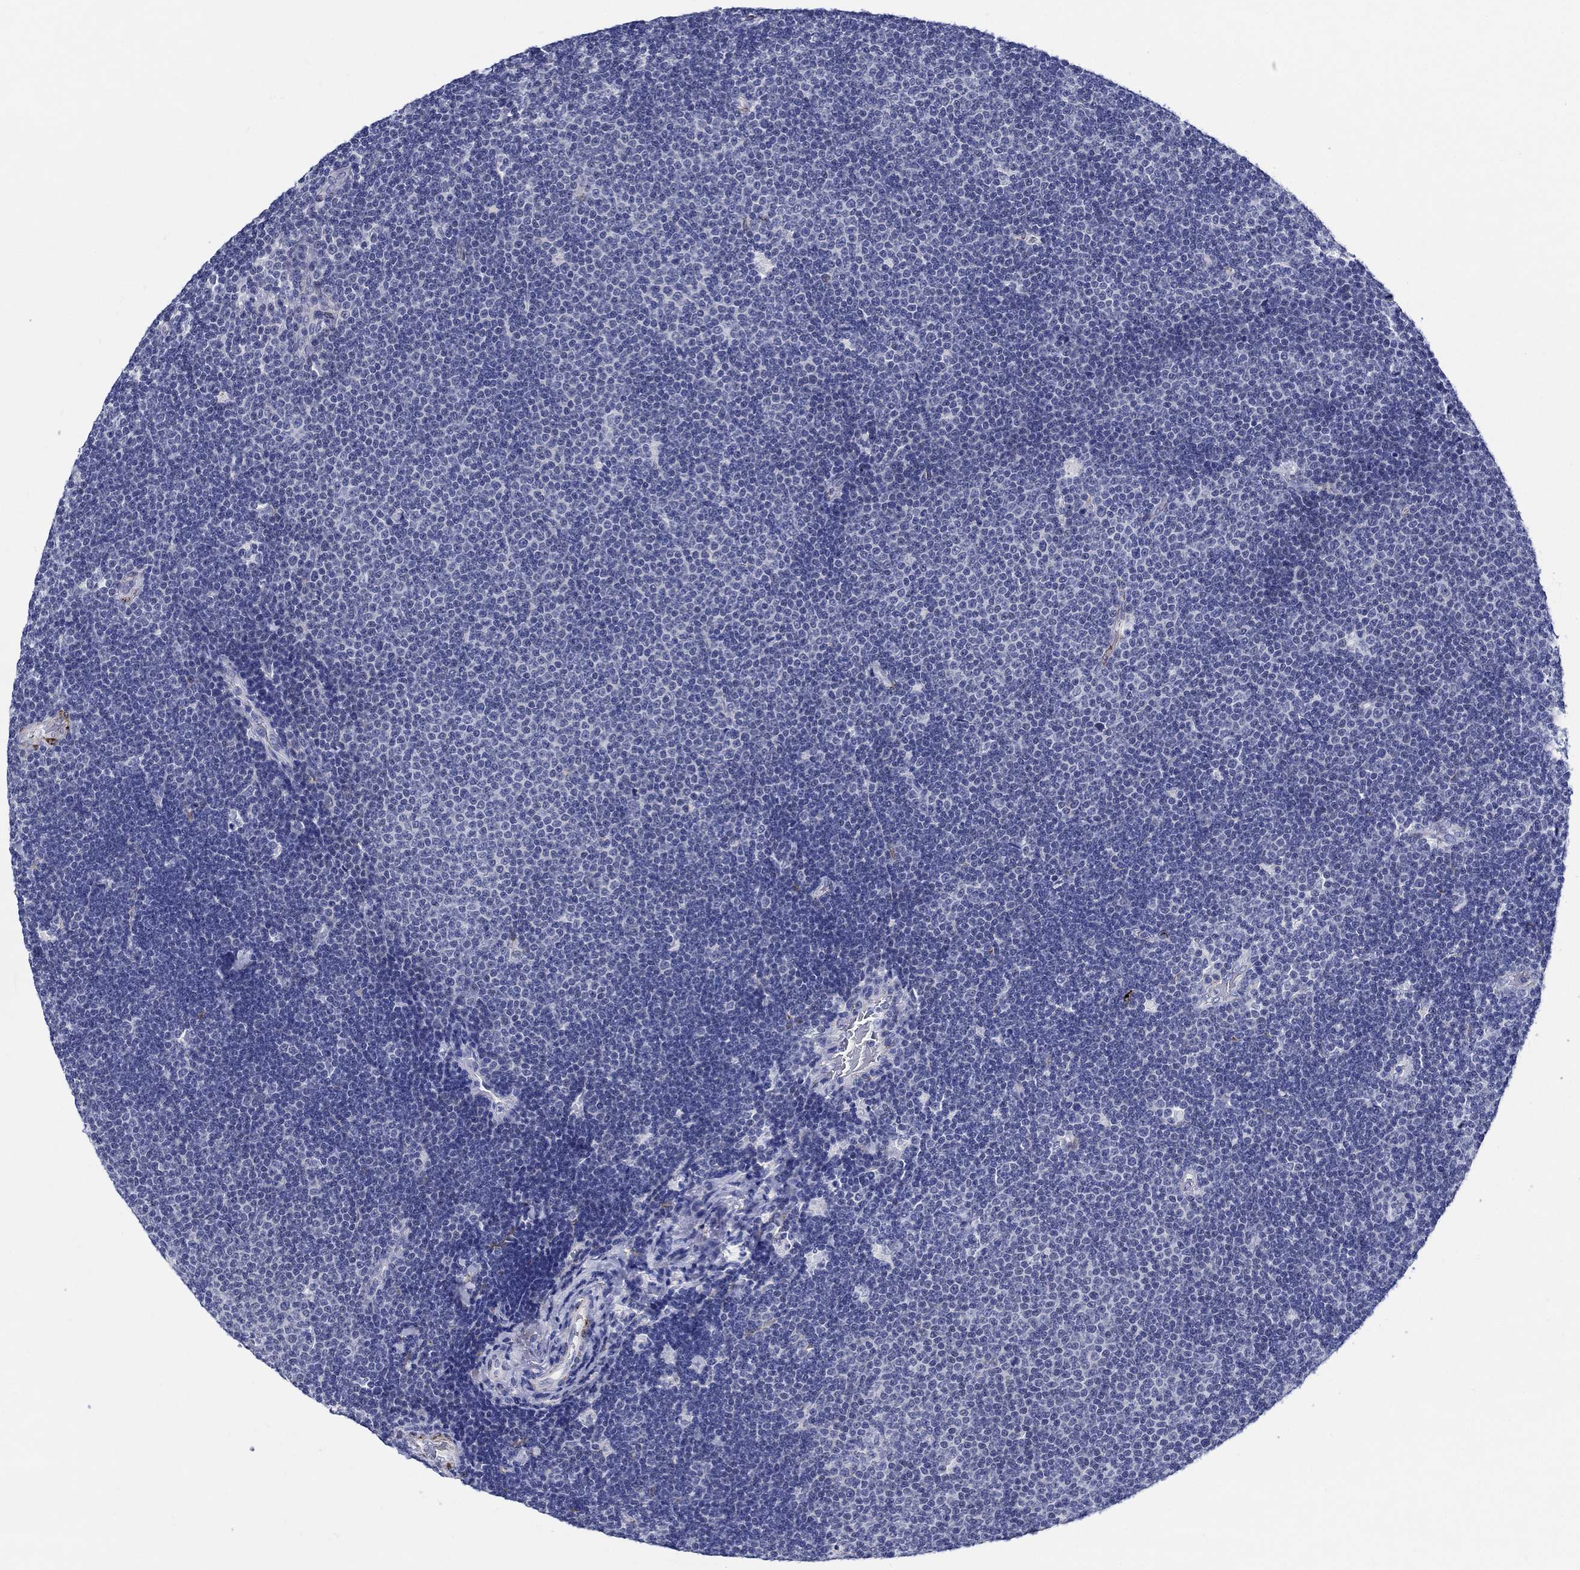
{"staining": {"intensity": "negative", "quantity": "none", "location": "none"}, "tissue": "lymphoma", "cell_type": "Tumor cells", "image_type": "cancer", "snomed": [{"axis": "morphology", "description": "Malignant lymphoma, non-Hodgkin's type, Low grade"}, {"axis": "topography", "description": "Brain"}], "caption": "Lymphoma was stained to show a protein in brown. There is no significant positivity in tumor cells.", "gene": "MC2R", "patient": {"sex": "female", "age": 66}}